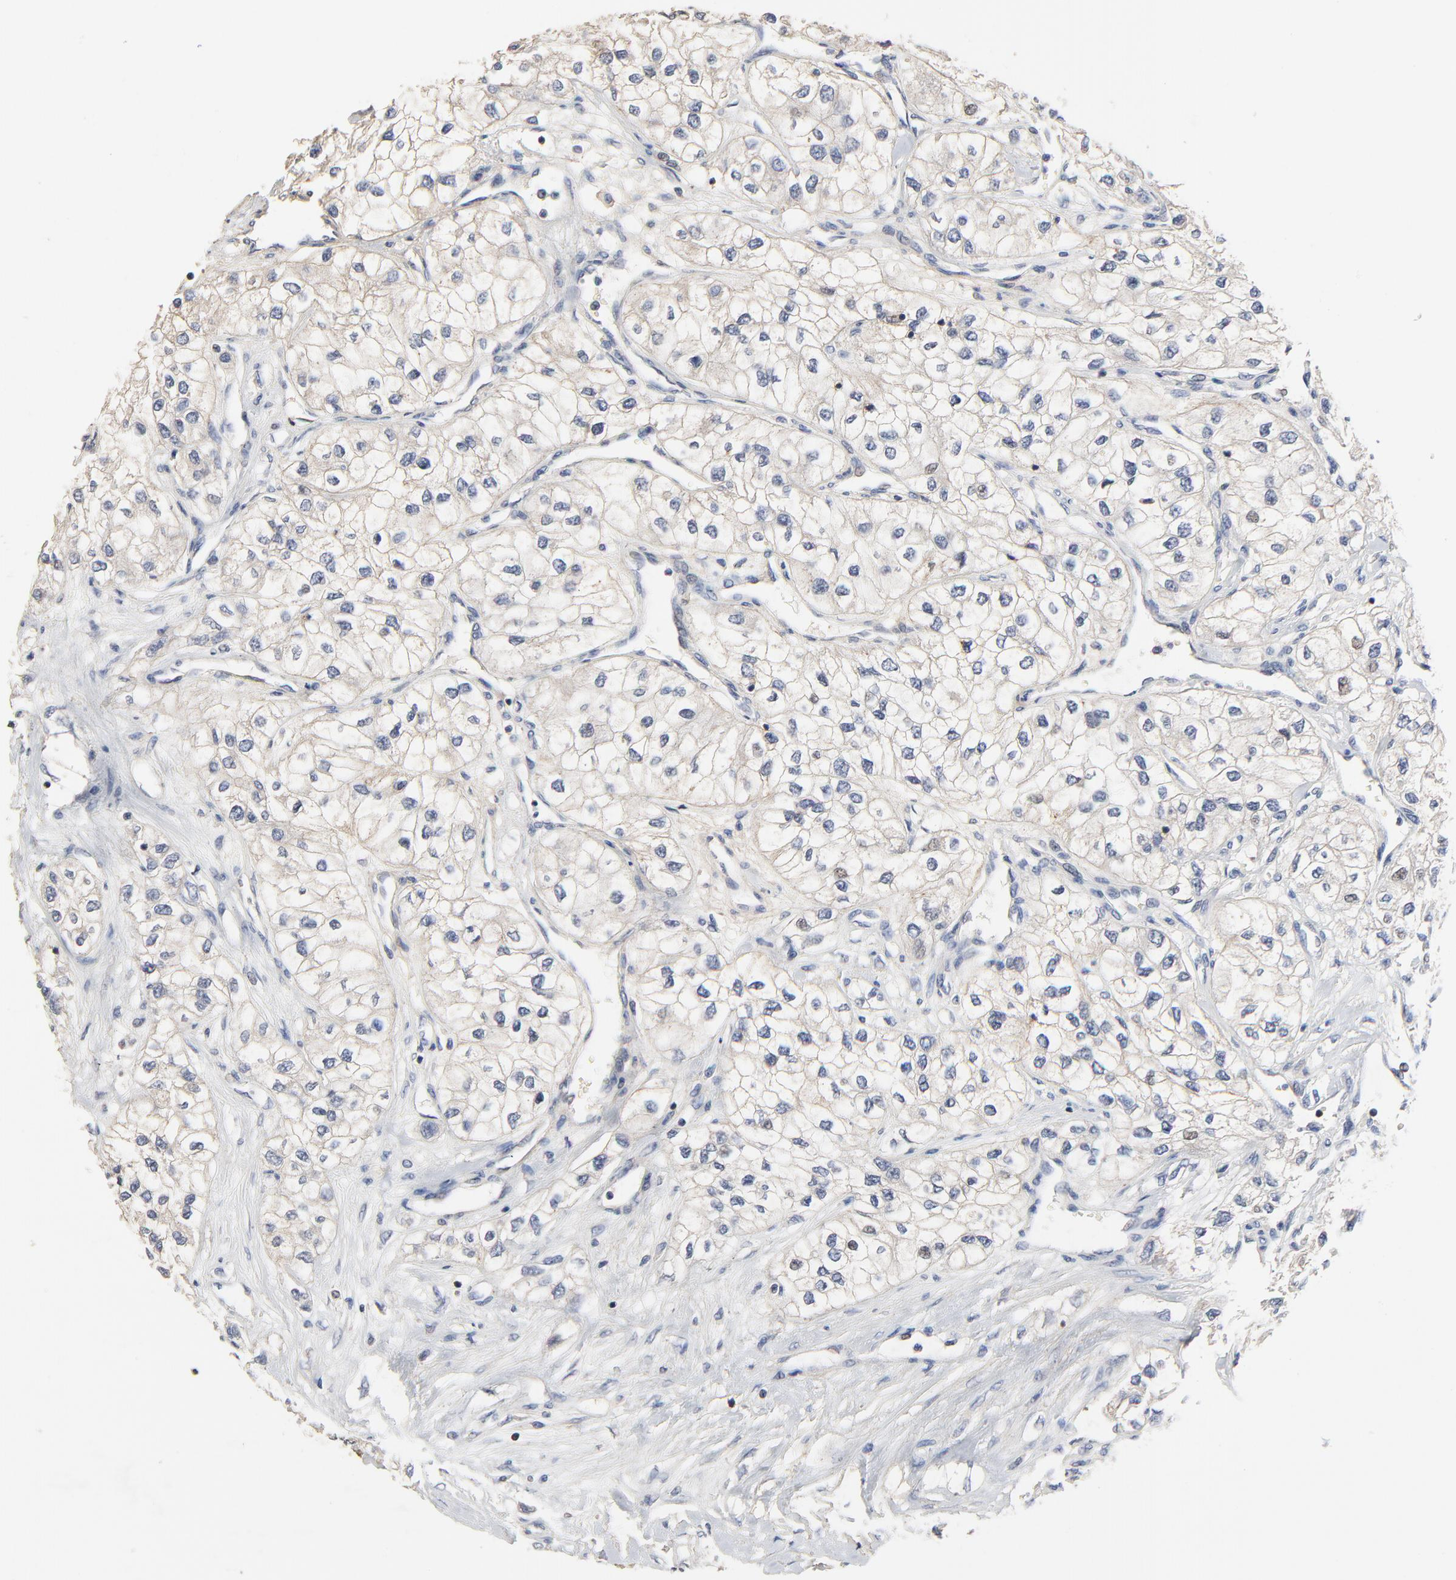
{"staining": {"intensity": "negative", "quantity": "none", "location": "none"}, "tissue": "renal cancer", "cell_type": "Tumor cells", "image_type": "cancer", "snomed": [{"axis": "morphology", "description": "Adenocarcinoma, NOS"}, {"axis": "topography", "description": "Kidney"}], "caption": "Immunohistochemistry (IHC) histopathology image of neoplastic tissue: human renal cancer stained with DAB displays no significant protein expression in tumor cells. (Brightfield microscopy of DAB (3,3'-diaminobenzidine) immunohistochemistry at high magnification).", "gene": "SKAP1", "patient": {"sex": "male", "age": 57}}